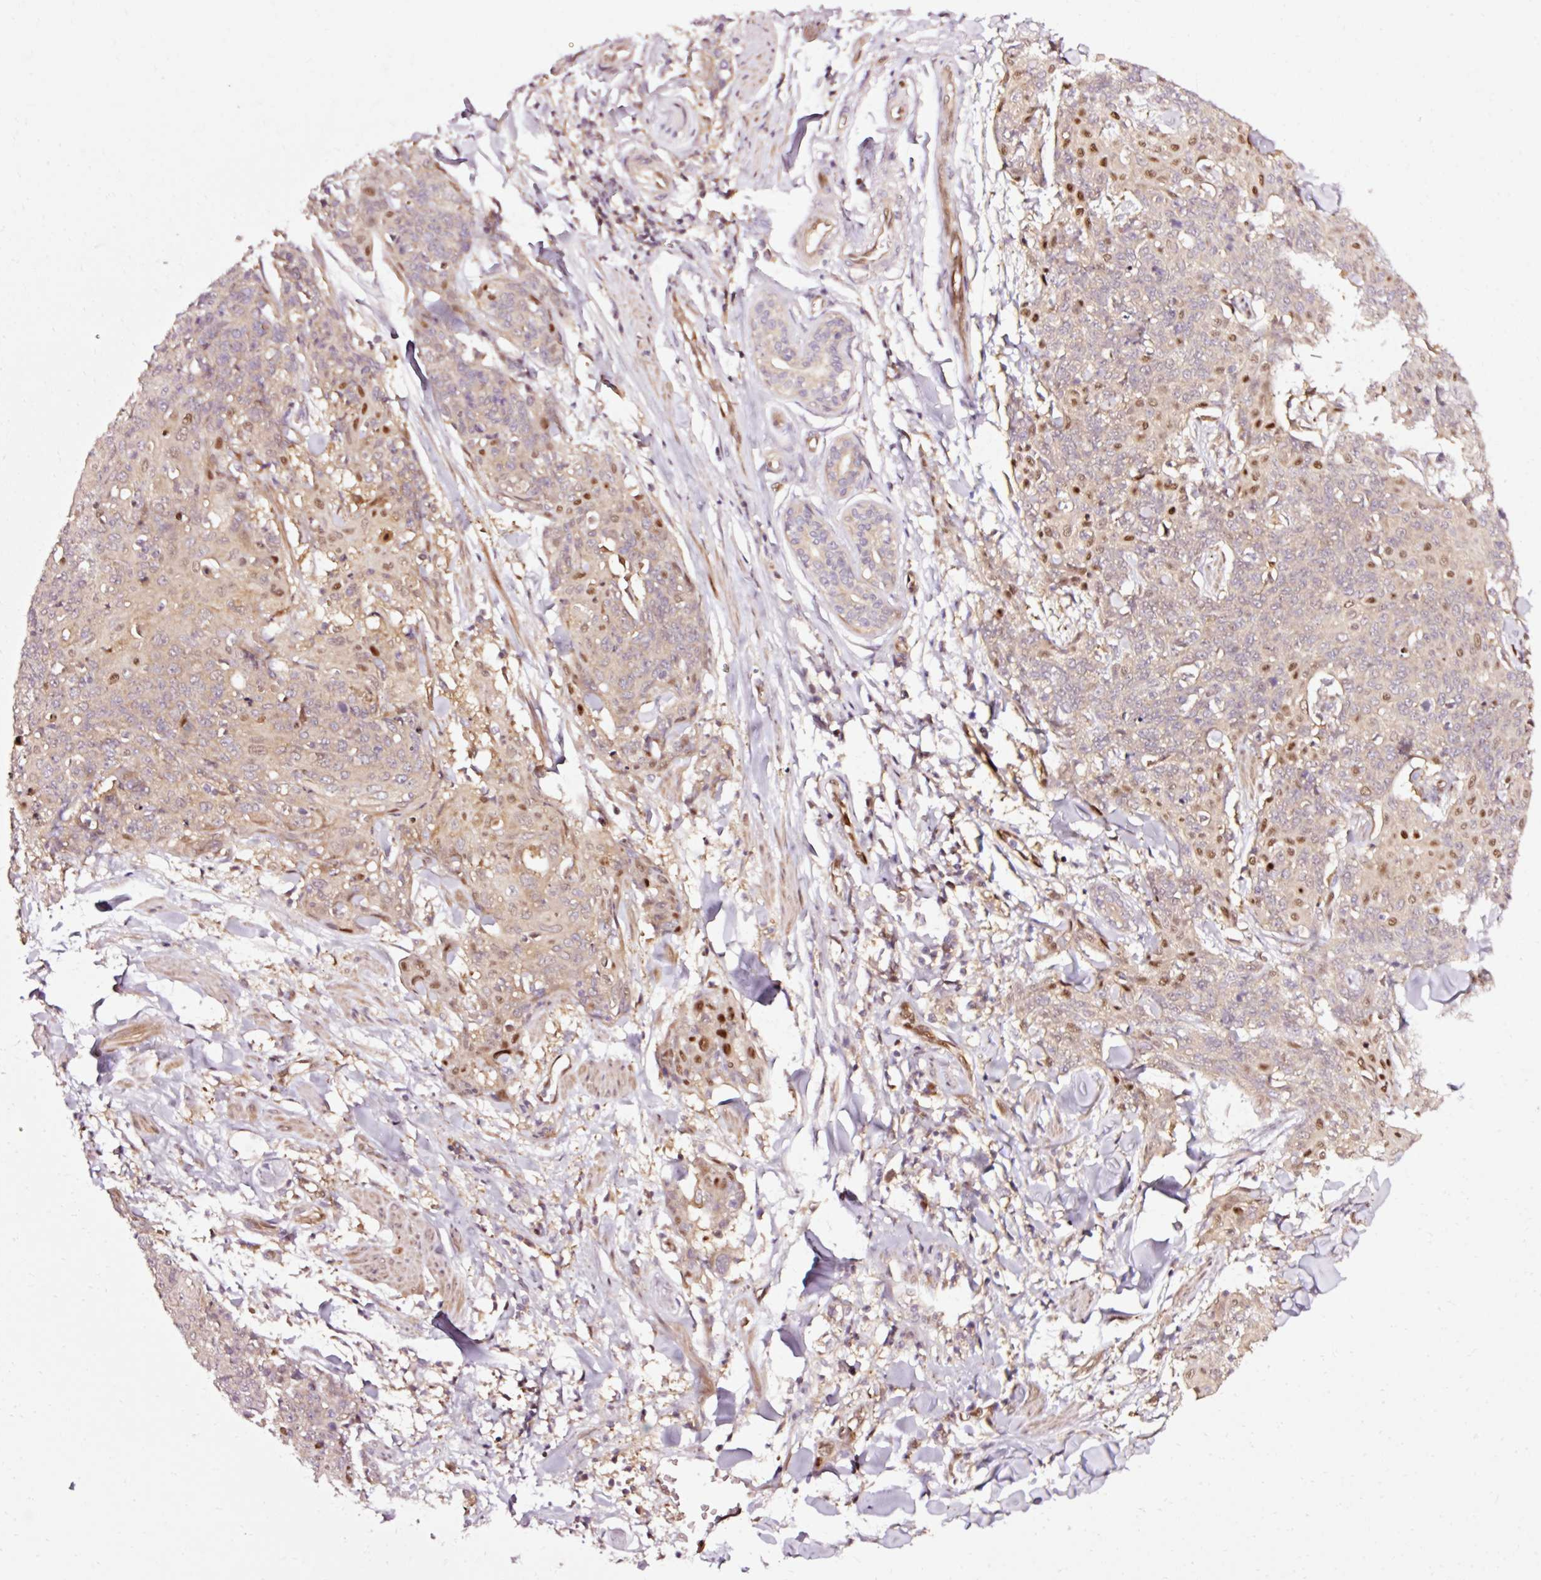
{"staining": {"intensity": "moderate", "quantity": "<25%", "location": "nuclear"}, "tissue": "skin cancer", "cell_type": "Tumor cells", "image_type": "cancer", "snomed": [{"axis": "morphology", "description": "Squamous cell carcinoma, NOS"}, {"axis": "topography", "description": "Skin"}, {"axis": "topography", "description": "Vulva"}], "caption": "A photomicrograph of skin cancer stained for a protein shows moderate nuclear brown staining in tumor cells. Using DAB (brown) and hematoxylin (blue) stains, captured at high magnification using brightfield microscopy.", "gene": "NAPA", "patient": {"sex": "female", "age": 85}}